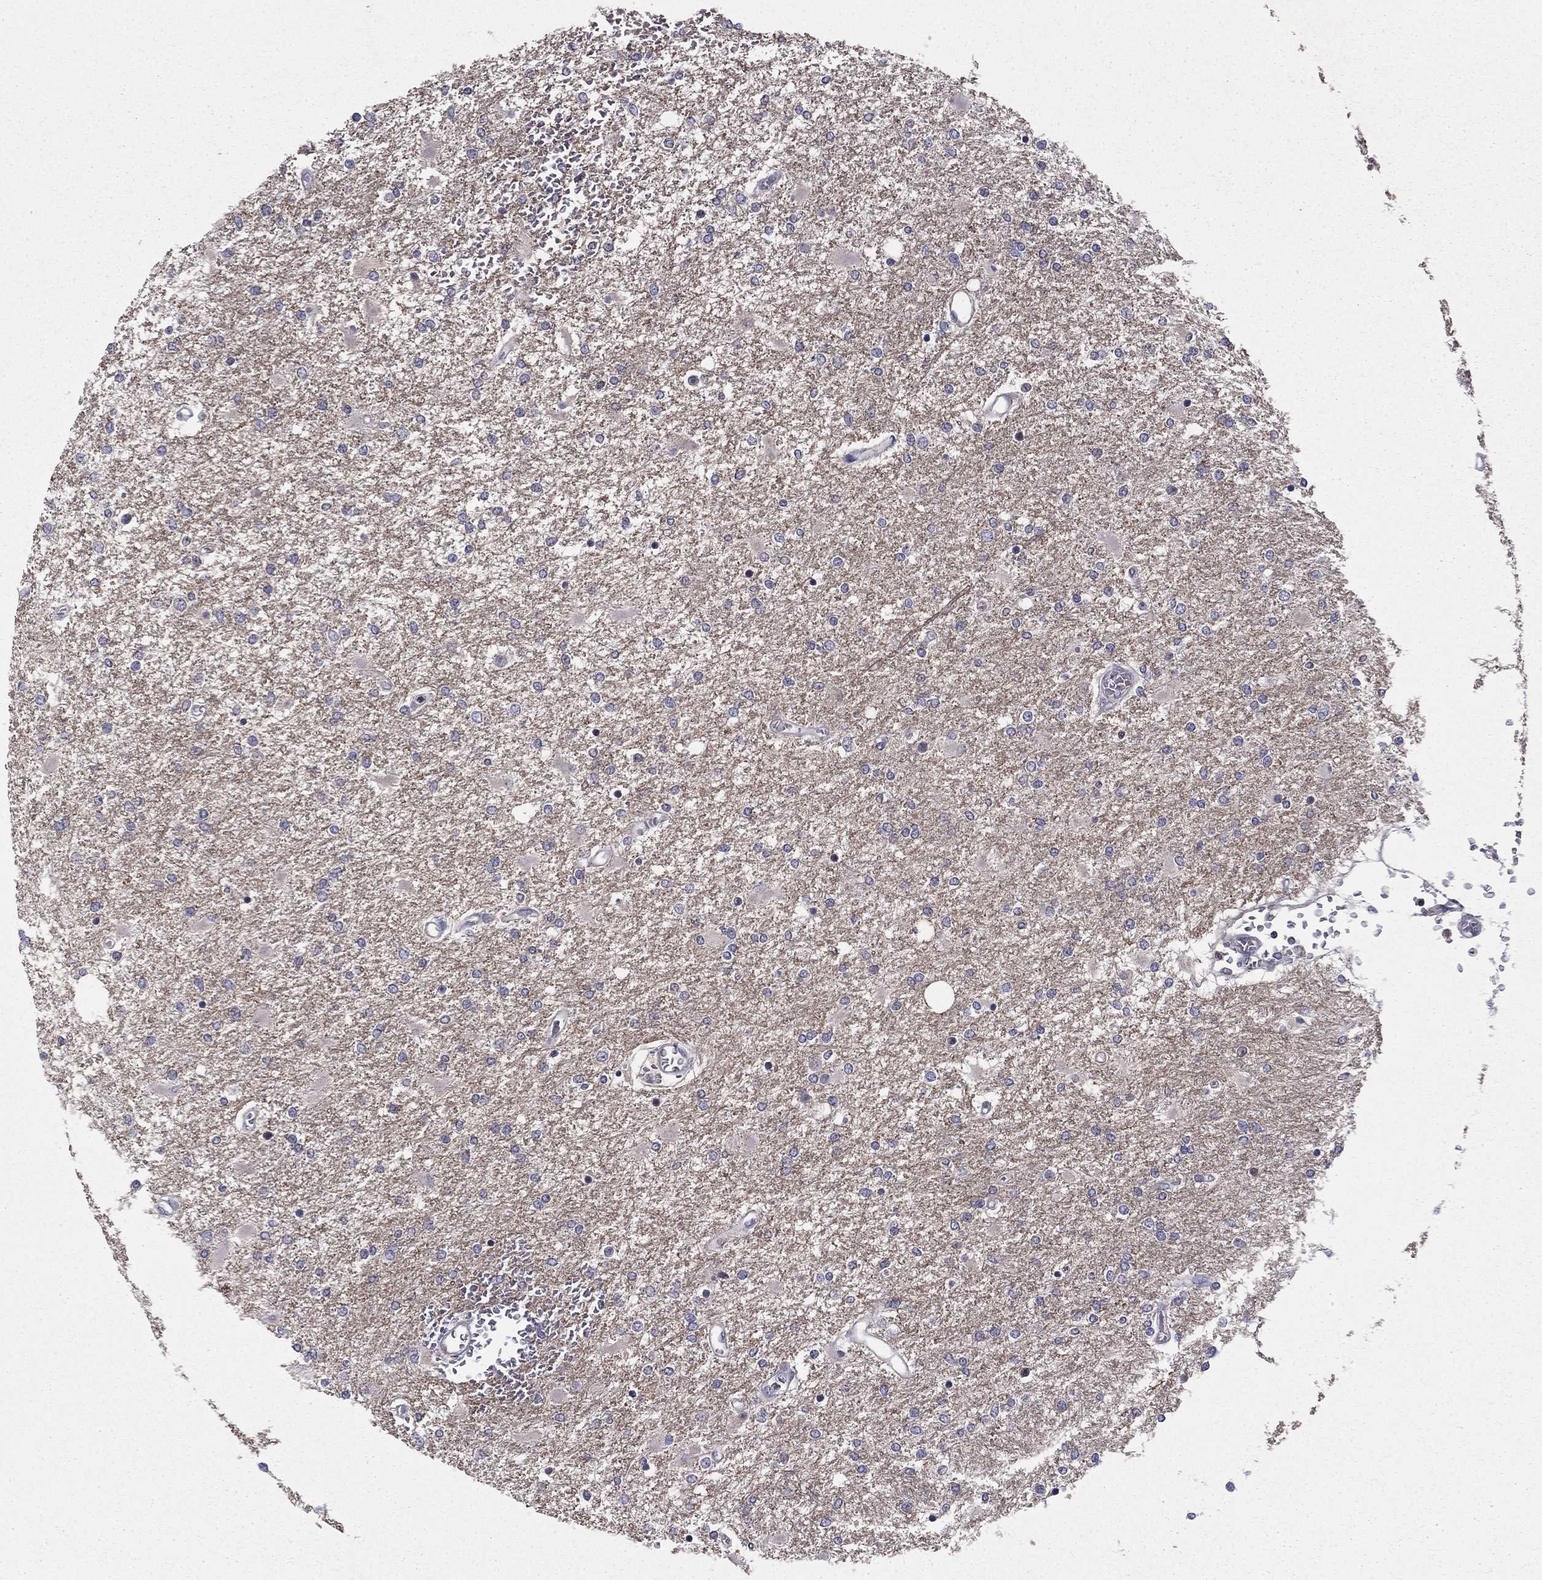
{"staining": {"intensity": "negative", "quantity": "none", "location": "none"}, "tissue": "glioma", "cell_type": "Tumor cells", "image_type": "cancer", "snomed": [{"axis": "morphology", "description": "Glioma, malignant, High grade"}, {"axis": "topography", "description": "Cerebral cortex"}], "caption": "There is no significant staining in tumor cells of glioma.", "gene": "HCN1", "patient": {"sex": "male", "age": 79}}